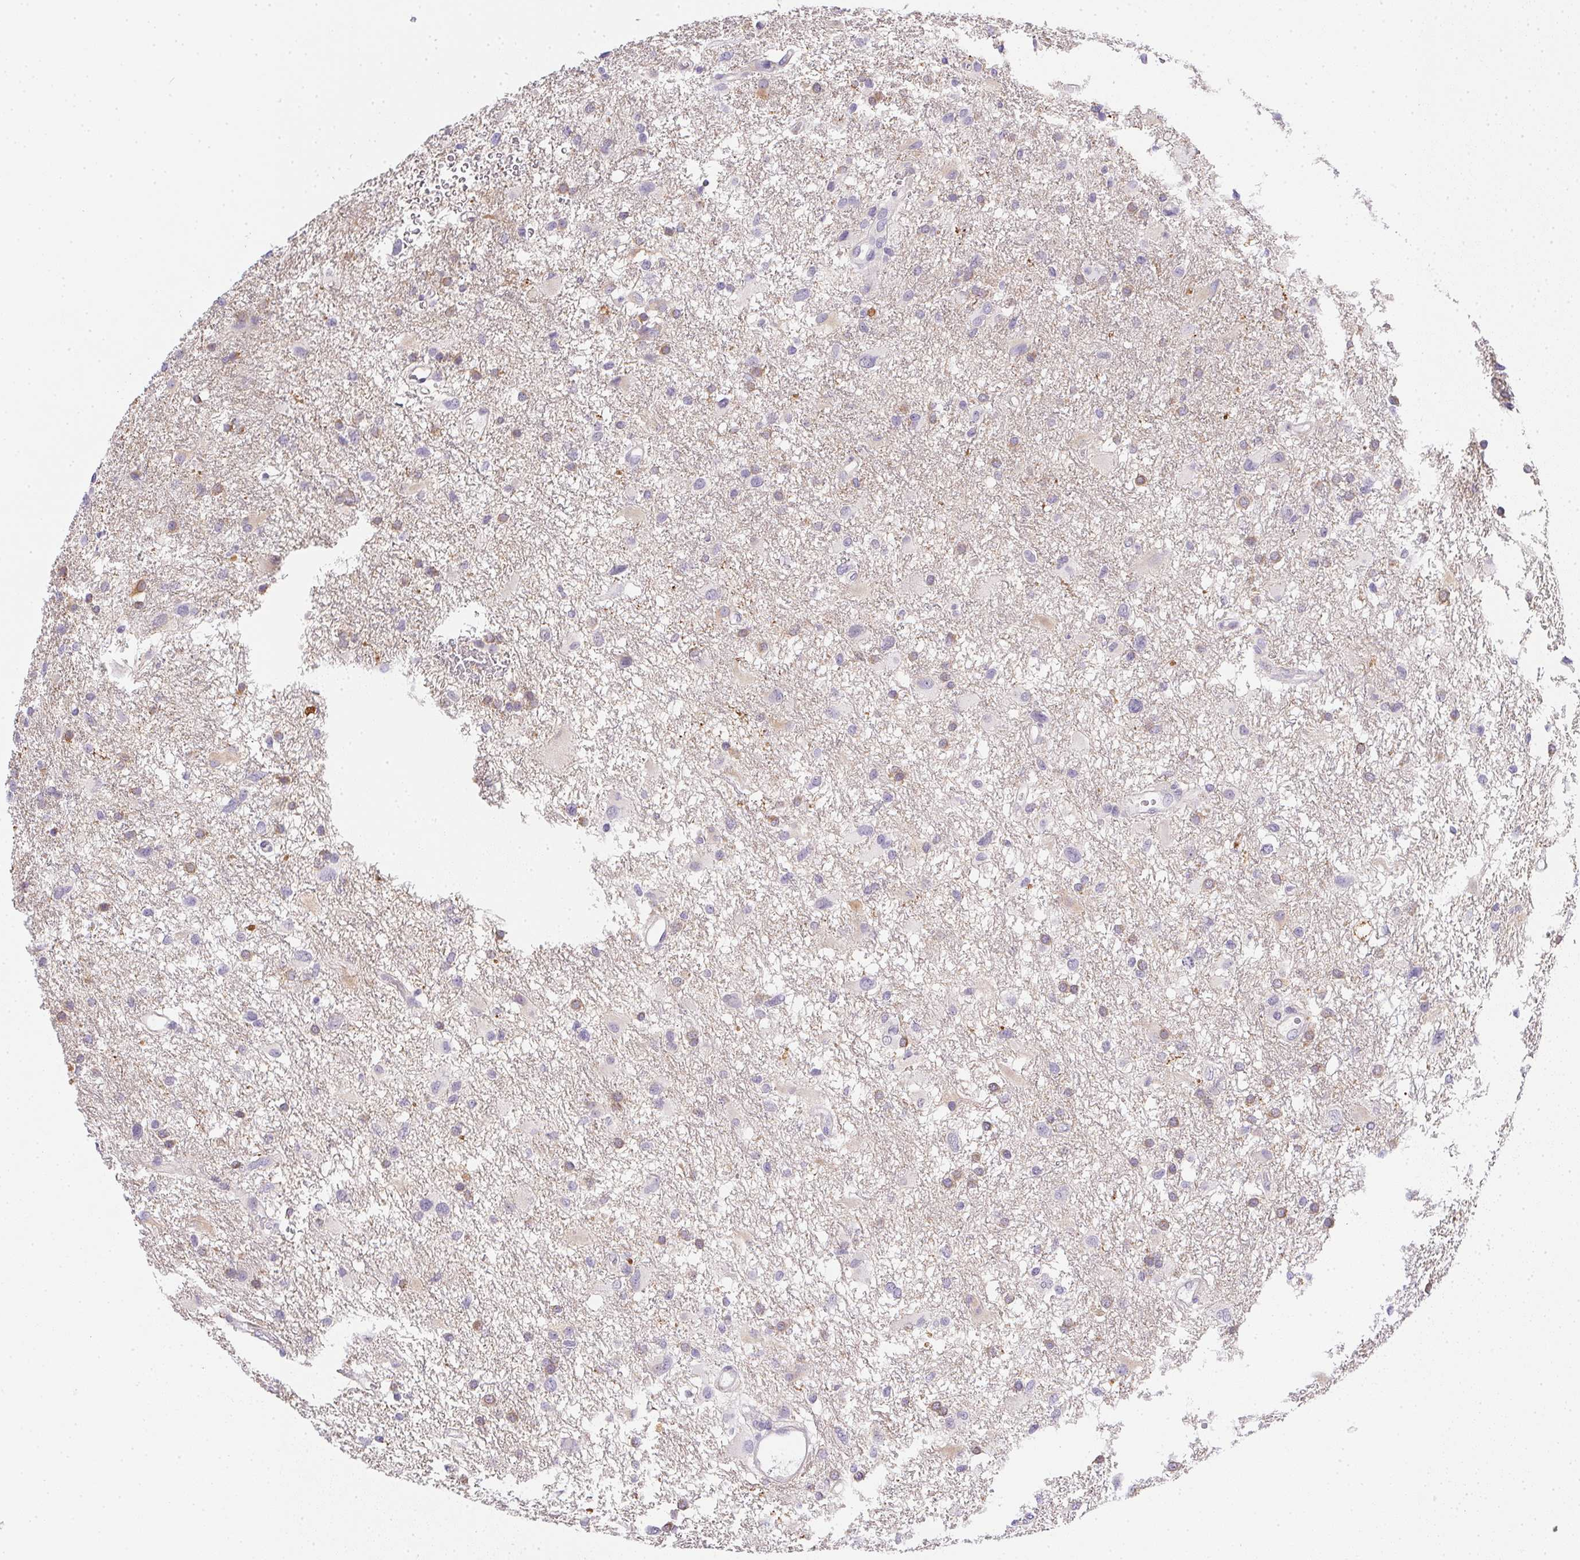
{"staining": {"intensity": "weak", "quantity": "<25%", "location": "cytoplasmic/membranous"}, "tissue": "glioma", "cell_type": "Tumor cells", "image_type": "cancer", "snomed": [{"axis": "morphology", "description": "Glioma, malignant, High grade"}, {"axis": "topography", "description": "Brain"}], "caption": "This is an IHC image of malignant glioma (high-grade). There is no positivity in tumor cells.", "gene": "SLC17A7", "patient": {"sex": "male", "age": 53}}